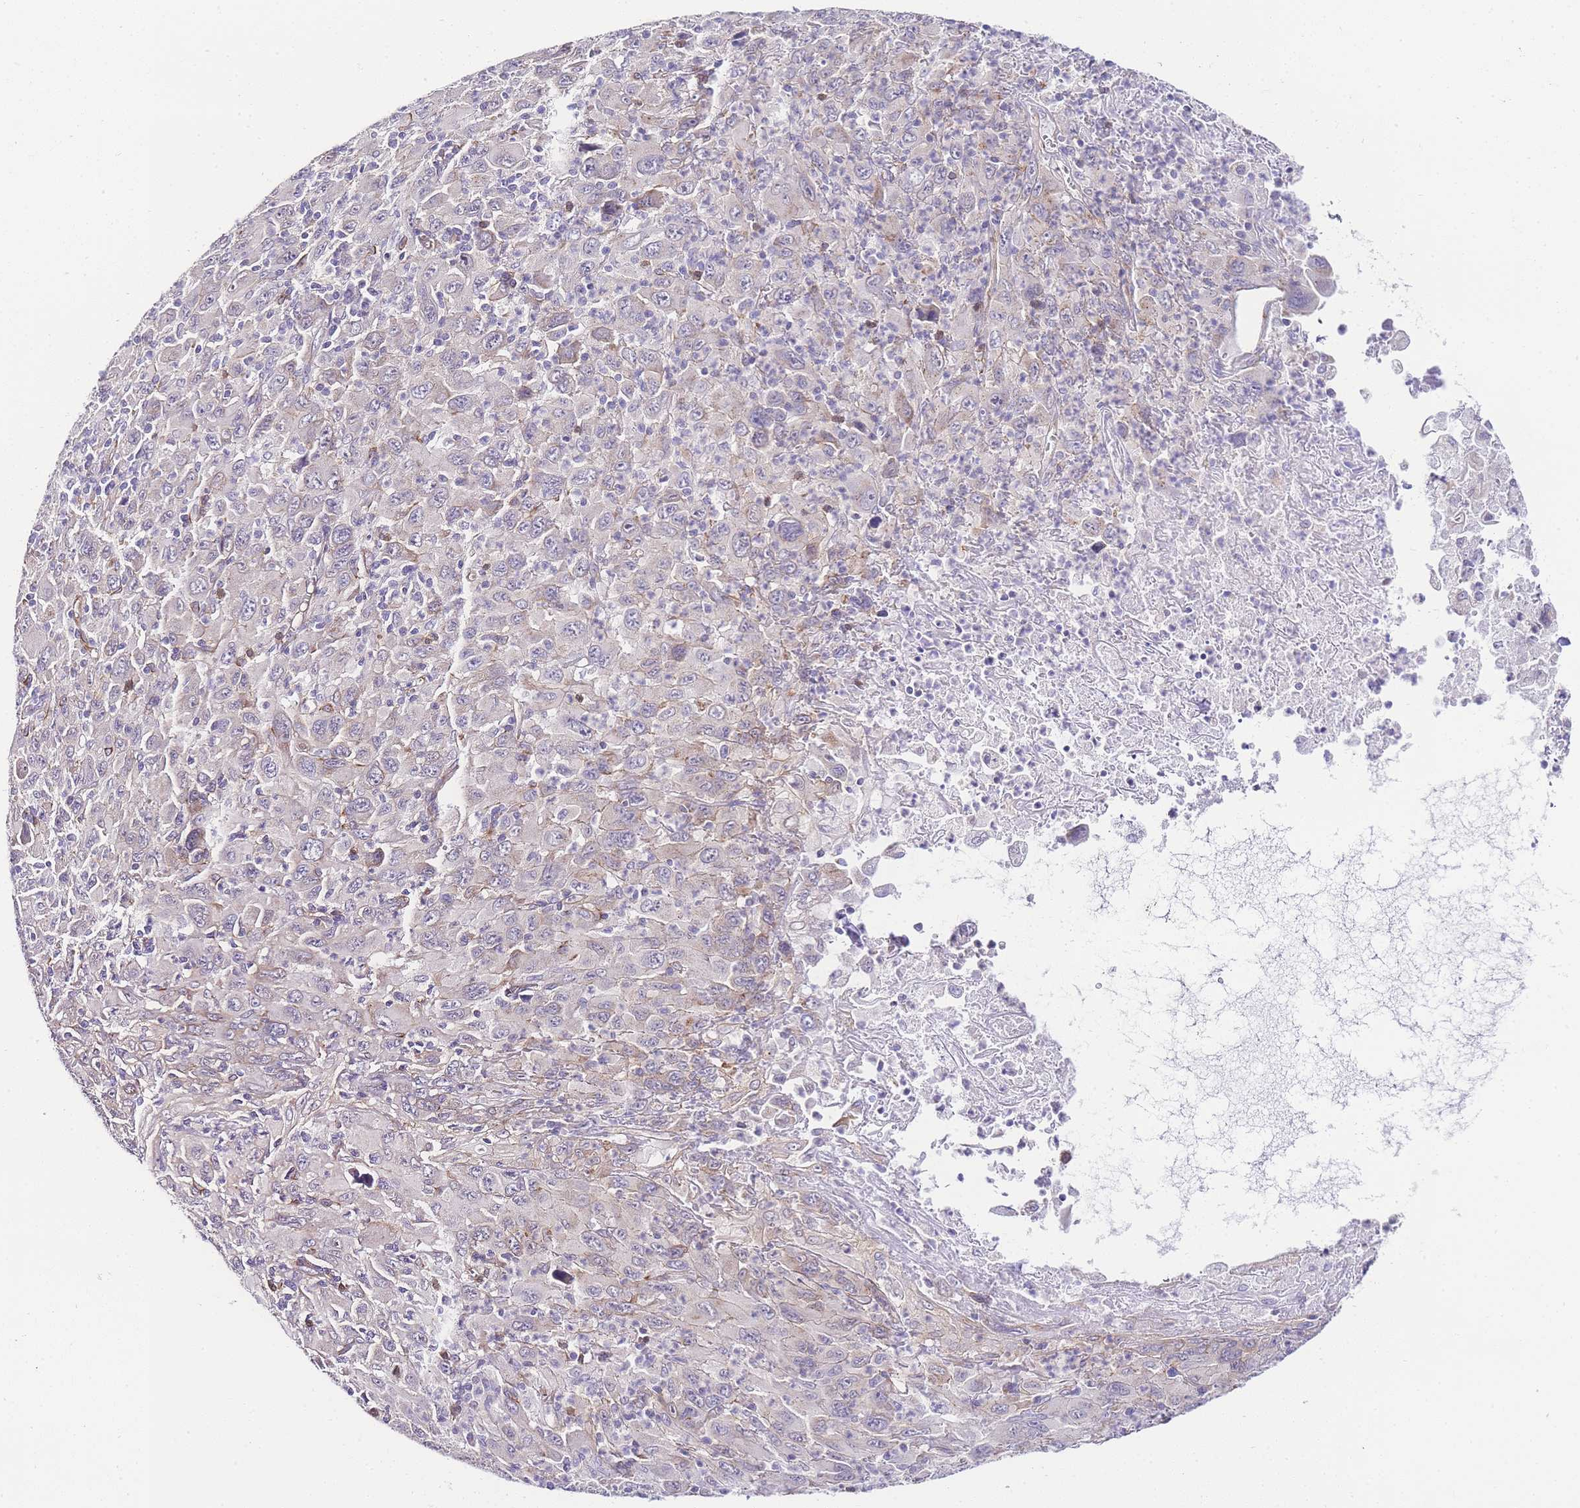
{"staining": {"intensity": "weak", "quantity": "<25%", "location": "cytoplasmic/membranous"}, "tissue": "melanoma", "cell_type": "Tumor cells", "image_type": "cancer", "snomed": [{"axis": "morphology", "description": "Malignant melanoma, Metastatic site"}, {"axis": "topography", "description": "Skin"}], "caption": "Tumor cells show no significant expression in malignant melanoma (metastatic site).", "gene": "PDCD7", "patient": {"sex": "female", "age": 56}}